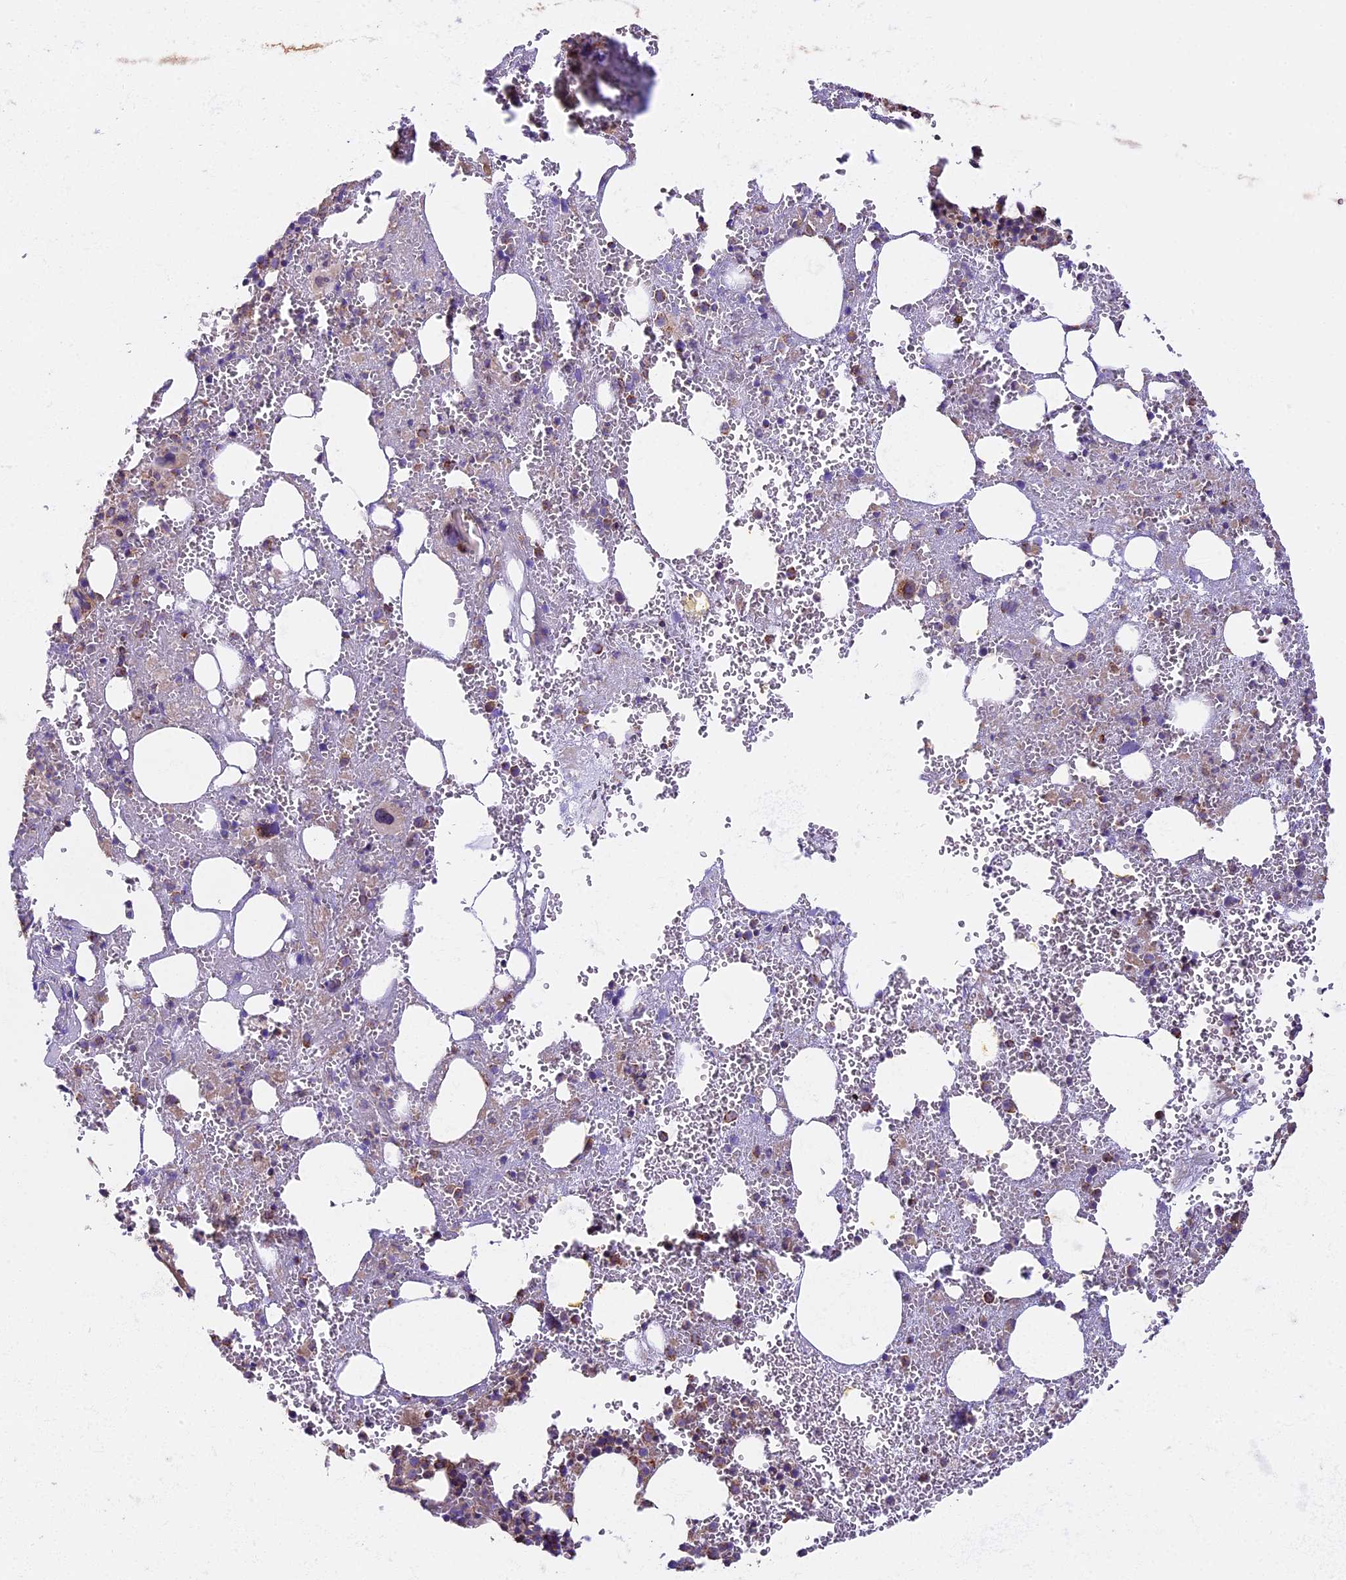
{"staining": {"intensity": "moderate", "quantity": "25%-75%", "location": "cytoplasmic/membranous"}, "tissue": "bone marrow", "cell_type": "Hematopoietic cells", "image_type": "normal", "snomed": [{"axis": "morphology", "description": "Normal tissue, NOS"}, {"axis": "topography", "description": "Bone marrow"}], "caption": "A brown stain labels moderate cytoplasmic/membranous expression of a protein in hematopoietic cells of benign bone marrow. The protein of interest is stained brown, and the nuclei are stained in blue (DAB IHC with brightfield microscopy, high magnification).", "gene": "NDUFA8", "patient": {"sex": "male", "age": 61}}